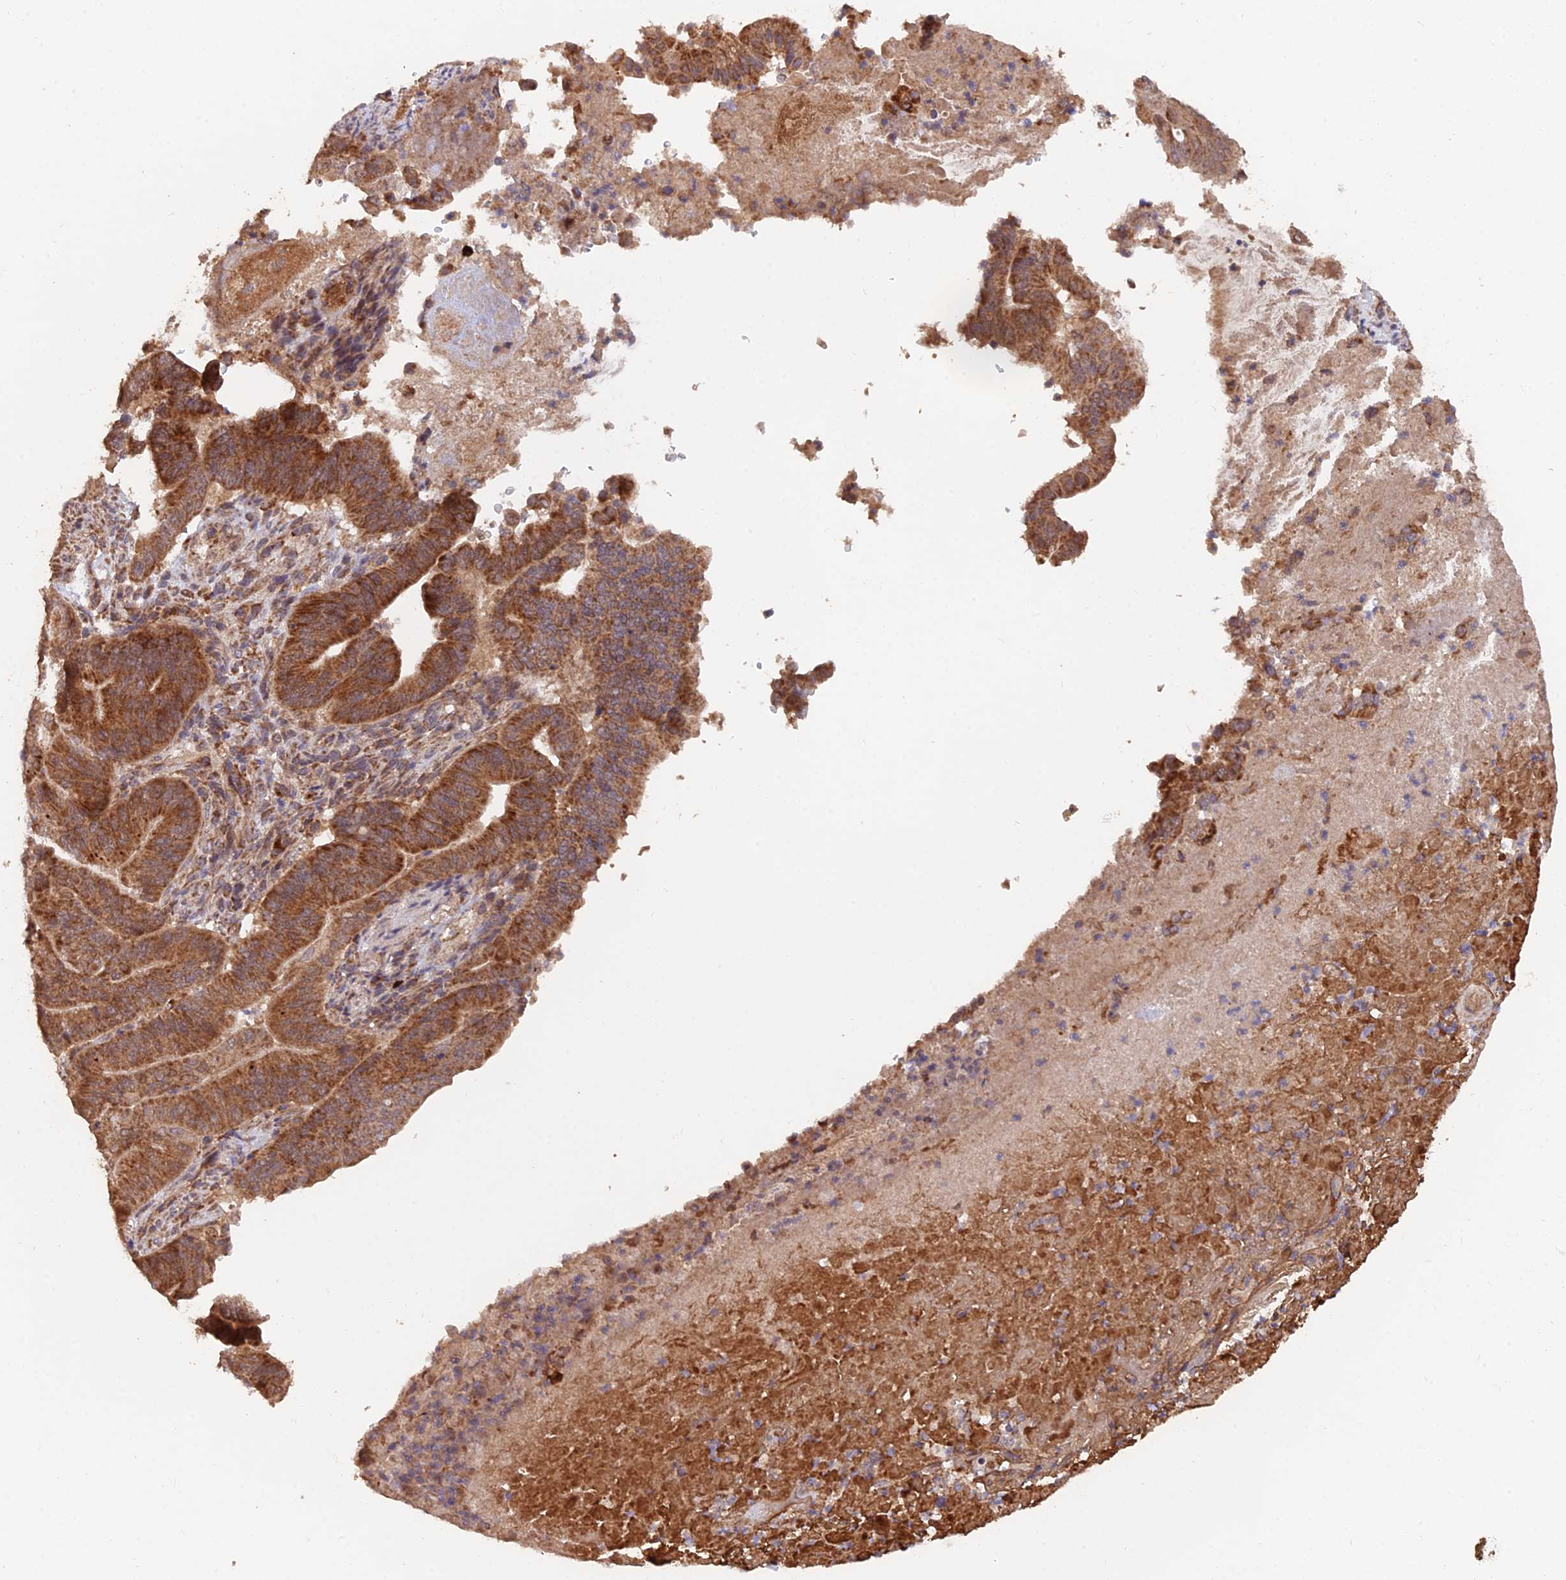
{"staining": {"intensity": "moderate", "quantity": ">75%", "location": "cytoplasmic/membranous"}, "tissue": "pancreatic cancer", "cell_type": "Tumor cells", "image_type": "cancer", "snomed": [{"axis": "morphology", "description": "Adenocarcinoma, NOS"}, {"axis": "topography", "description": "Pancreas"}], "caption": "Protein analysis of pancreatic adenocarcinoma tissue exhibits moderate cytoplasmic/membranous positivity in approximately >75% of tumor cells. Using DAB (3,3'-diaminobenzidine) (brown) and hematoxylin (blue) stains, captured at high magnification using brightfield microscopy.", "gene": "IFT22", "patient": {"sex": "female", "age": 77}}